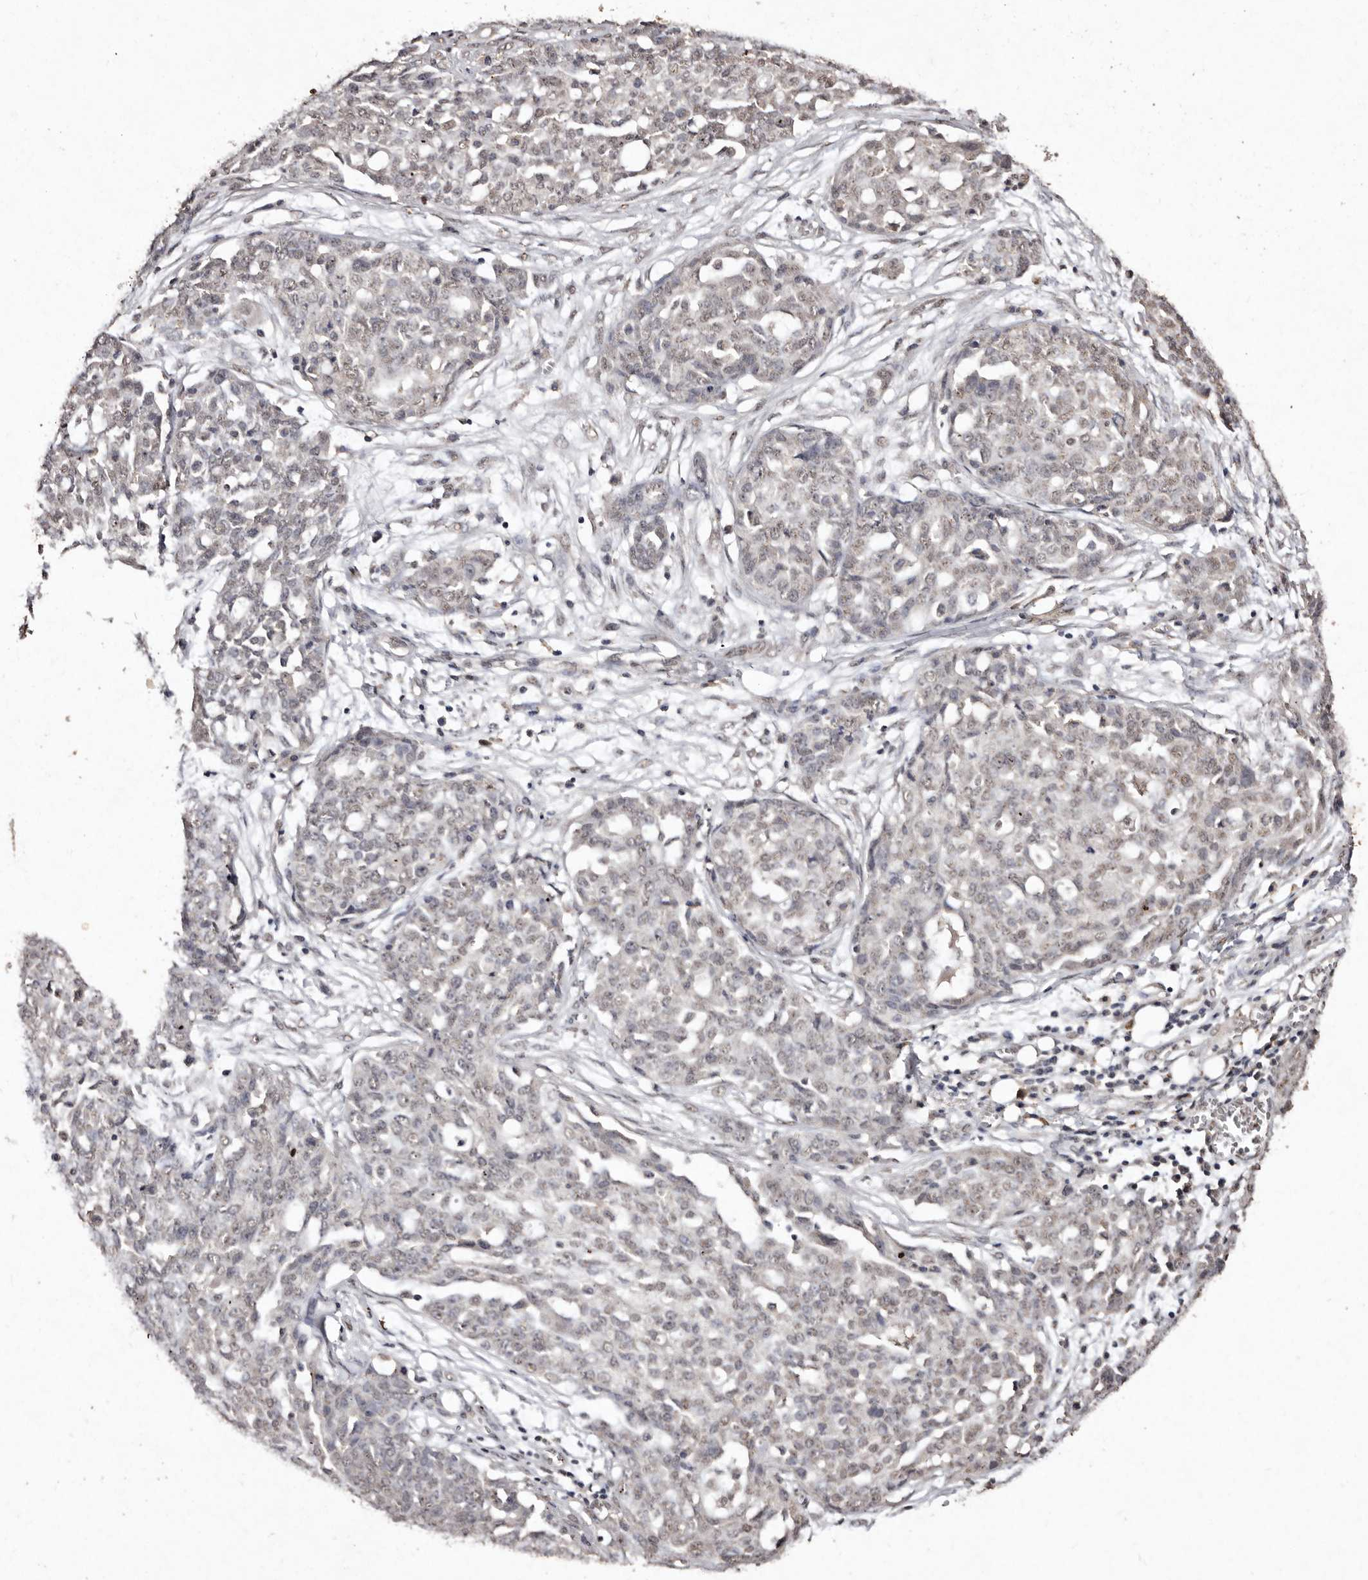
{"staining": {"intensity": "weak", "quantity": "25%-75%", "location": "nuclear"}, "tissue": "ovarian cancer", "cell_type": "Tumor cells", "image_type": "cancer", "snomed": [{"axis": "morphology", "description": "Cystadenocarcinoma, serous, NOS"}, {"axis": "topography", "description": "Soft tissue"}, {"axis": "topography", "description": "Ovary"}], "caption": "Weak nuclear protein positivity is identified in approximately 25%-75% of tumor cells in serous cystadenocarcinoma (ovarian).", "gene": "ERBB4", "patient": {"sex": "female", "age": 57}}